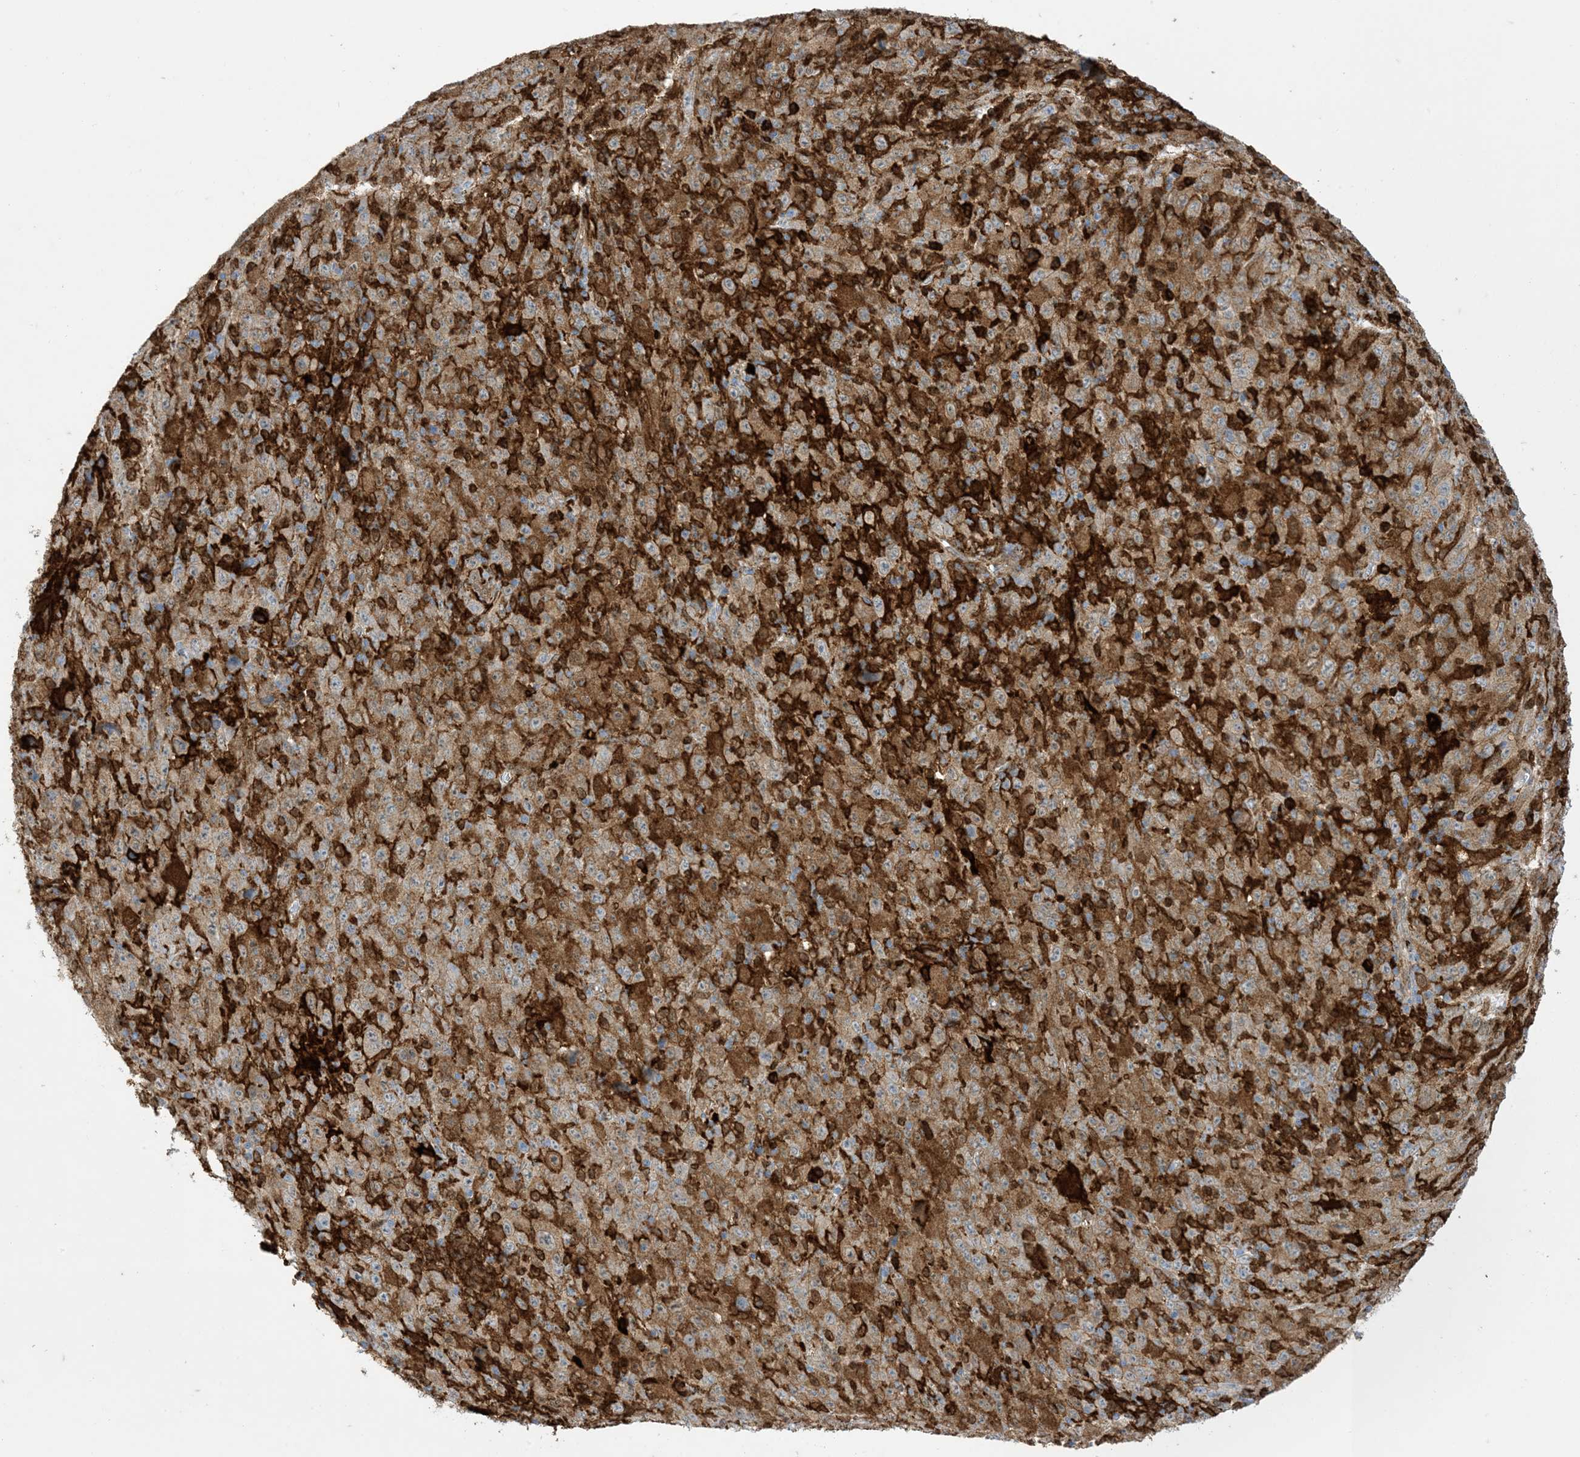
{"staining": {"intensity": "moderate", "quantity": ">75%", "location": "cytoplasmic/membranous"}, "tissue": "melanoma", "cell_type": "Tumor cells", "image_type": "cancer", "snomed": [{"axis": "morphology", "description": "Malignant melanoma, Metastatic site"}, {"axis": "topography", "description": "Skin"}], "caption": "A micrograph showing moderate cytoplasmic/membranous expression in approximately >75% of tumor cells in melanoma, as visualized by brown immunohistochemical staining.", "gene": "GSN", "patient": {"sex": "female", "age": 56}}